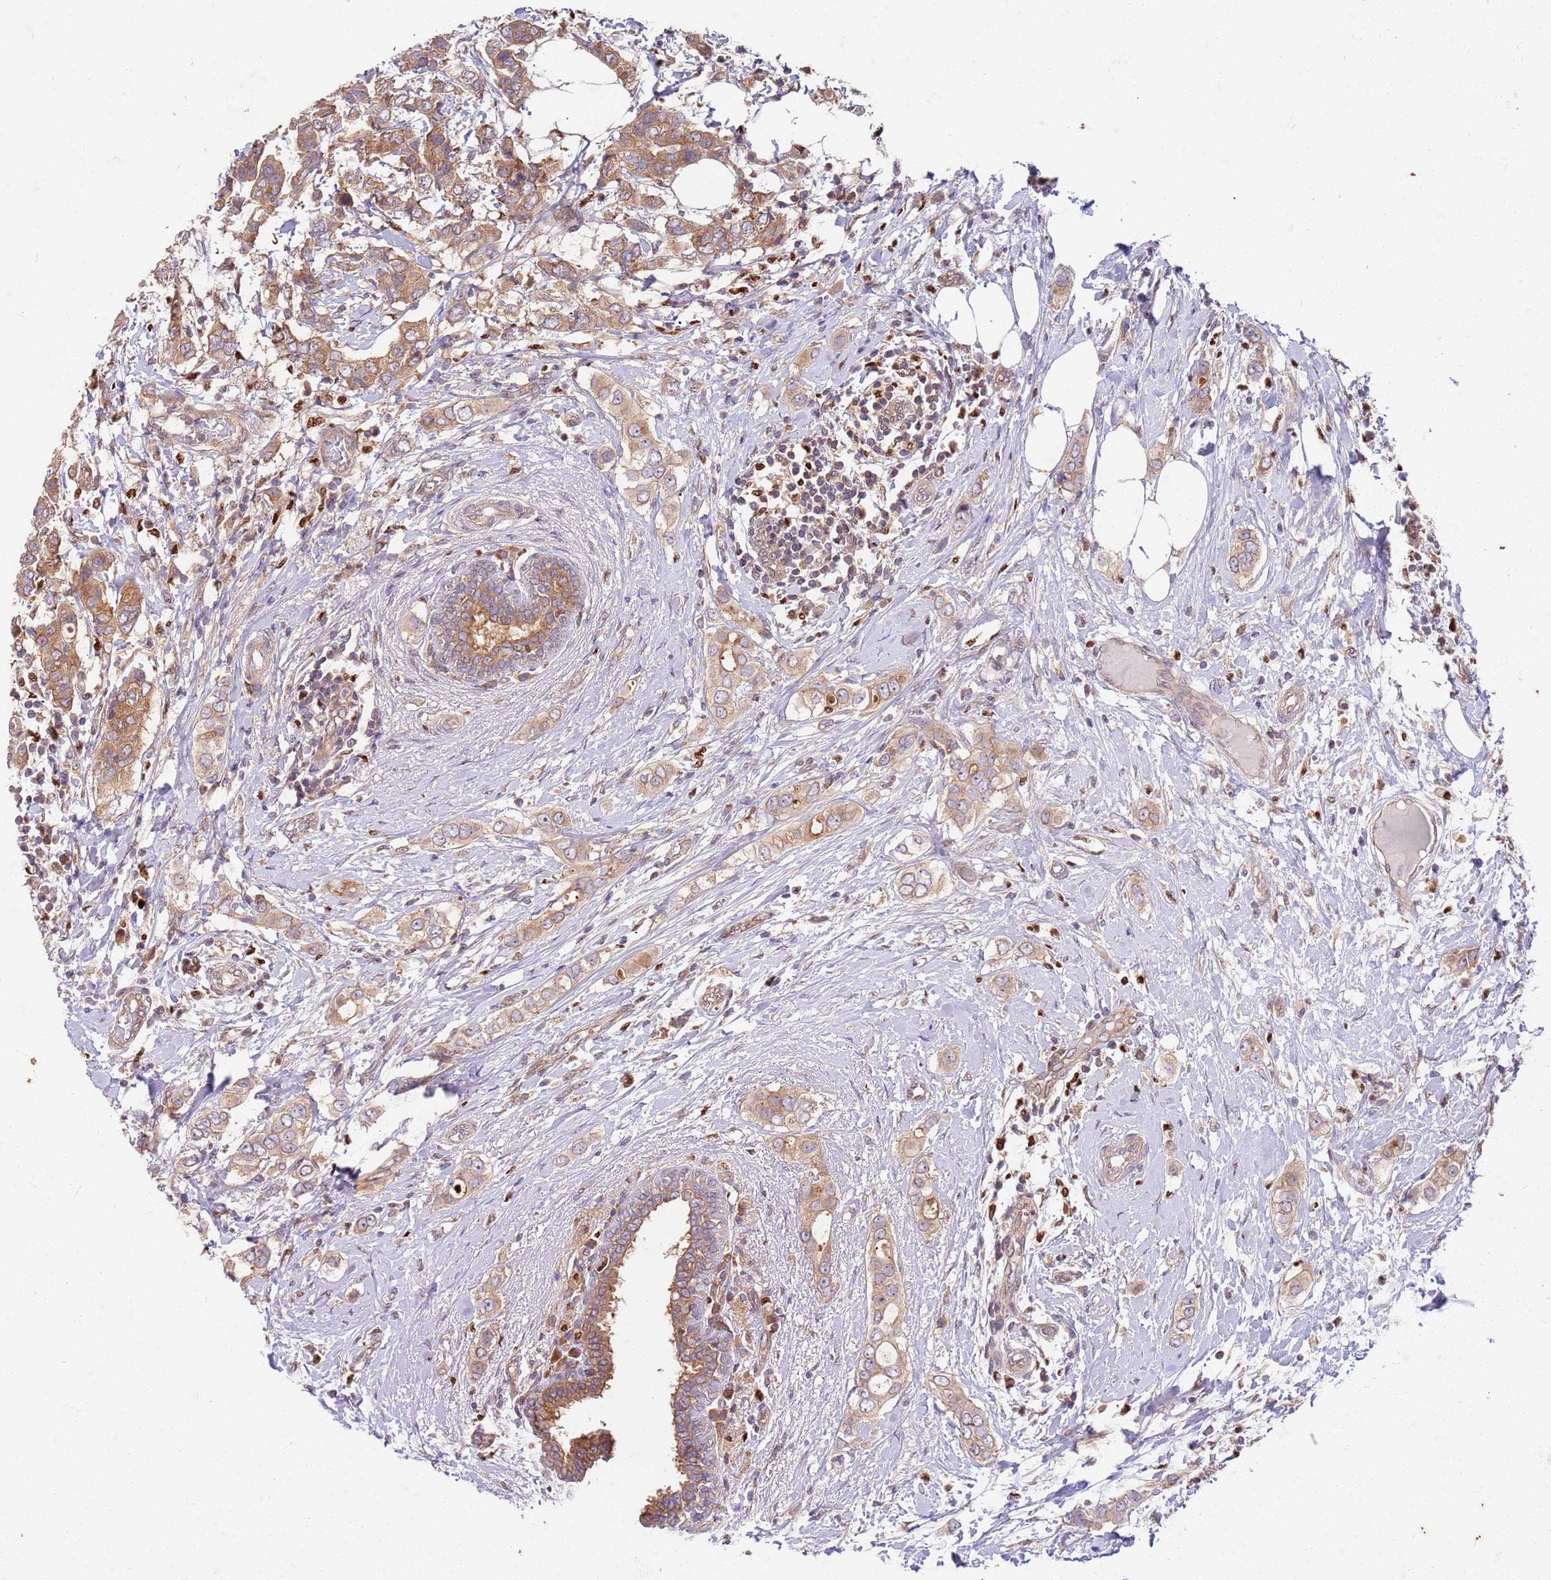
{"staining": {"intensity": "moderate", "quantity": ">75%", "location": "cytoplasmic/membranous"}, "tissue": "breast cancer", "cell_type": "Tumor cells", "image_type": "cancer", "snomed": [{"axis": "morphology", "description": "Lobular carcinoma"}, {"axis": "topography", "description": "Breast"}], "caption": "This is a micrograph of immunohistochemistry (IHC) staining of lobular carcinoma (breast), which shows moderate expression in the cytoplasmic/membranous of tumor cells.", "gene": "OSBP", "patient": {"sex": "female", "age": 51}}